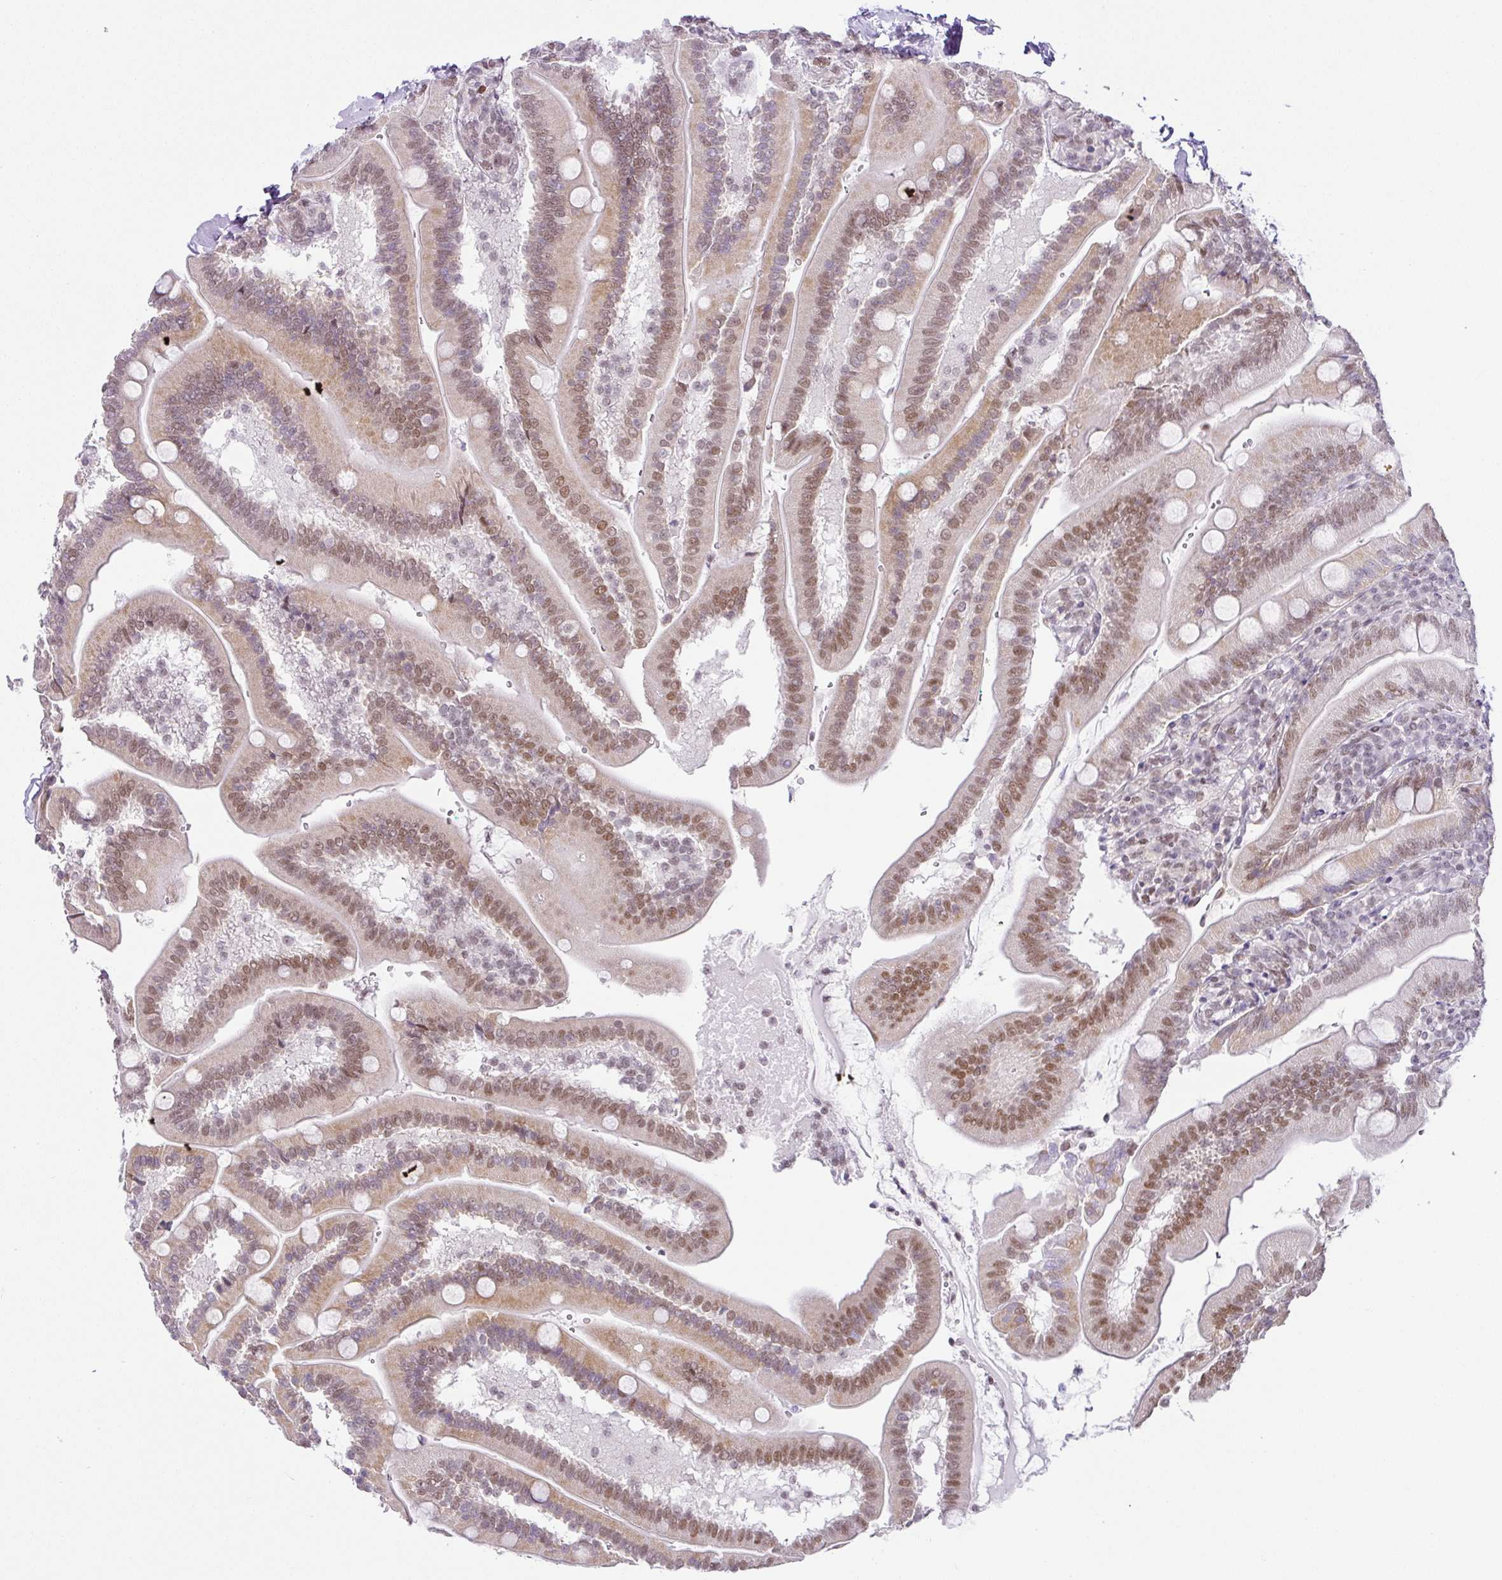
{"staining": {"intensity": "moderate", "quantity": "25%-75%", "location": "nuclear"}, "tissue": "duodenum", "cell_type": "Glandular cells", "image_type": "normal", "snomed": [{"axis": "morphology", "description": "Normal tissue, NOS"}, {"axis": "topography", "description": "Duodenum"}], "caption": "The micrograph demonstrates immunohistochemical staining of normal duodenum. There is moderate nuclear staining is identified in approximately 25%-75% of glandular cells. The protein of interest is shown in brown color, while the nuclei are stained blue.", "gene": "FAM32A", "patient": {"sex": "female", "age": 67}}